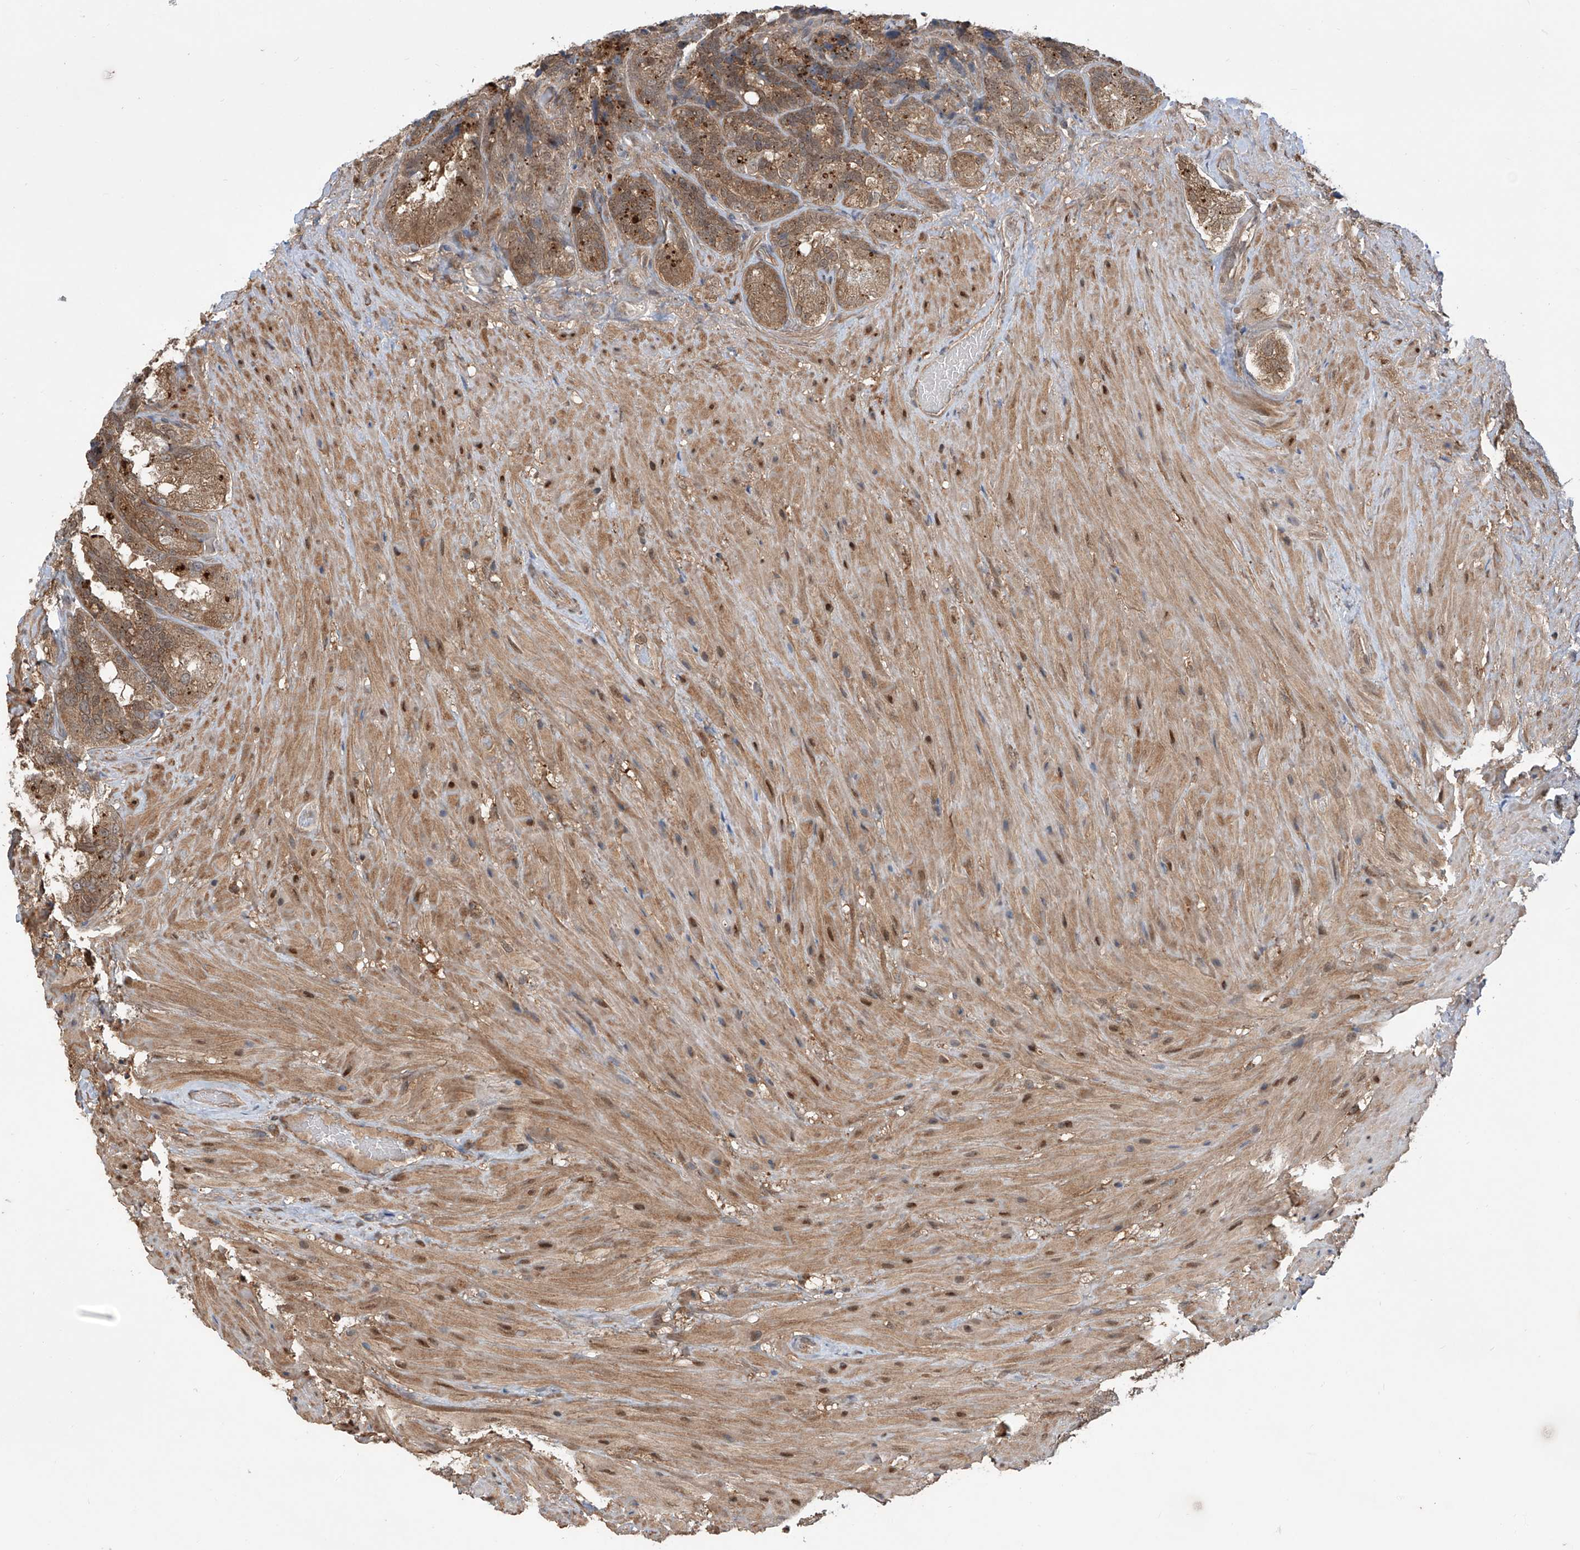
{"staining": {"intensity": "moderate", "quantity": ">75%", "location": "cytoplasmic/membranous"}, "tissue": "seminal vesicle", "cell_type": "Glandular cells", "image_type": "normal", "snomed": [{"axis": "morphology", "description": "Normal tissue, NOS"}, {"axis": "topography", "description": "Seminal veicle"}, {"axis": "topography", "description": "Peripheral nerve tissue"}], "caption": "This is a histology image of IHC staining of unremarkable seminal vesicle, which shows moderate positivity in the cytoplasmic/membranous of glandular cells.", "gene": "HOXC8", "patient": {"sex": "male", "age": 63}}